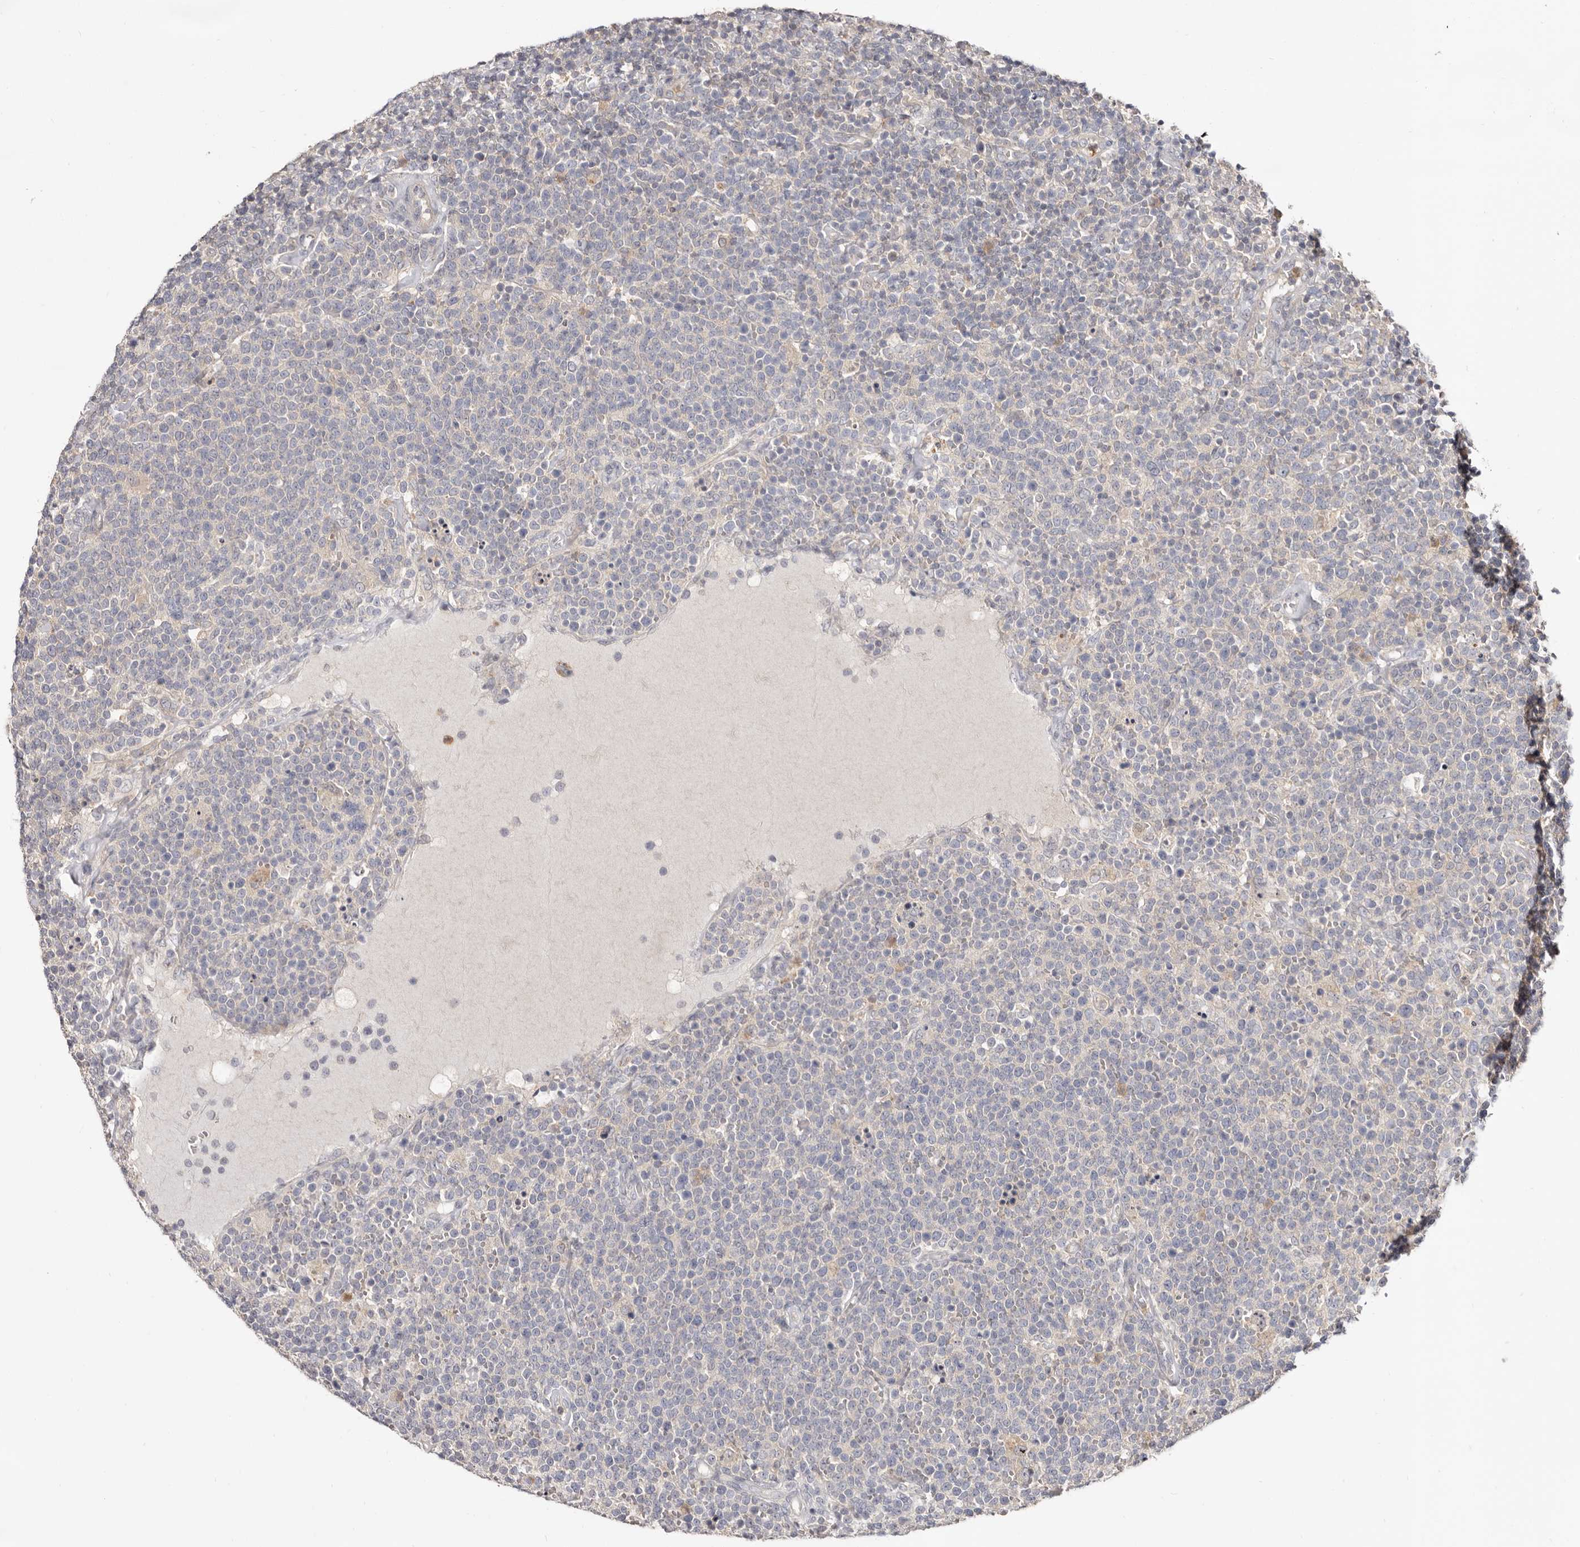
{"staining": {"intensity": "negative", "quantity": "none", "location": "none"}, "tissue": "lymphoma", "cell_type": "Tumor cells", "image_type": "cancer", "snomed": [{"axis": "morphology", "description": "Malignant lymphoma, non-Hodgkin's type, High grade"}, {"axis": "topography", "description": "Lymph node"}], "caption": "This image is of lymphoma stained with immunohistochemistry to label a protein in brown with the nuclei are counter-stained blue. There is no staining in tumor cells.", "gene": "TC2N", "patient": {"sex": "male", "age": 61}}